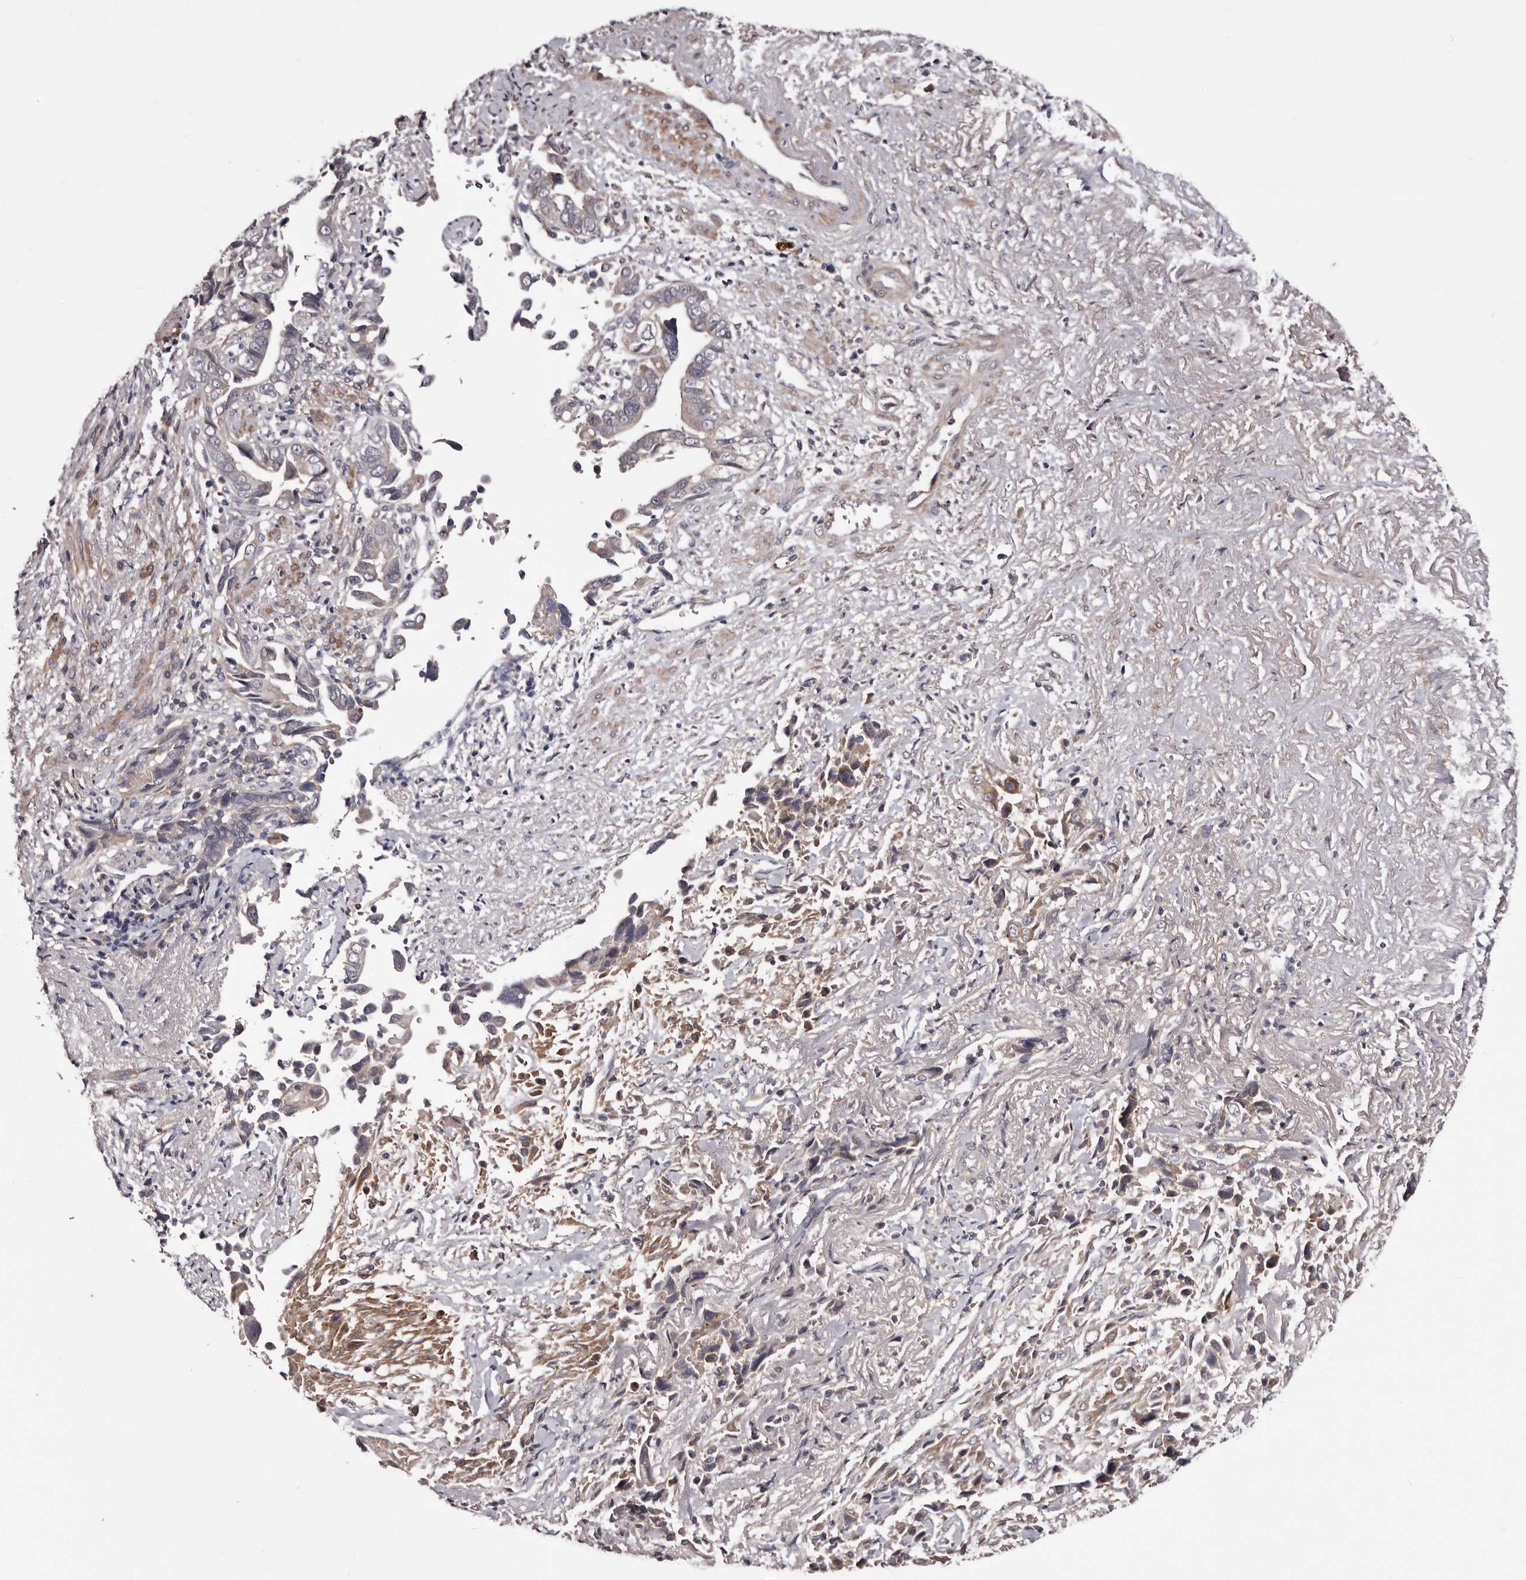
{"staining": {"intensity": "negative", "quantity": "none", "location": "none"}, "tissue": "liver cancer", "cell_type": "Tumor cells", "image_type": "cancer", "snomed": [{"axis": "morphology", "description": "Cholangiocarcinoma"}, {"axis": "topography", "description": "Liver"}], "caption": "An image of liver cholangiocarcinoma stained for a protein demonstrates no brown staining in tumor cells. Nuclei are stained in blue.", "gene": "CYP1B1", "patient": {"sex": "female", "age": 79}}